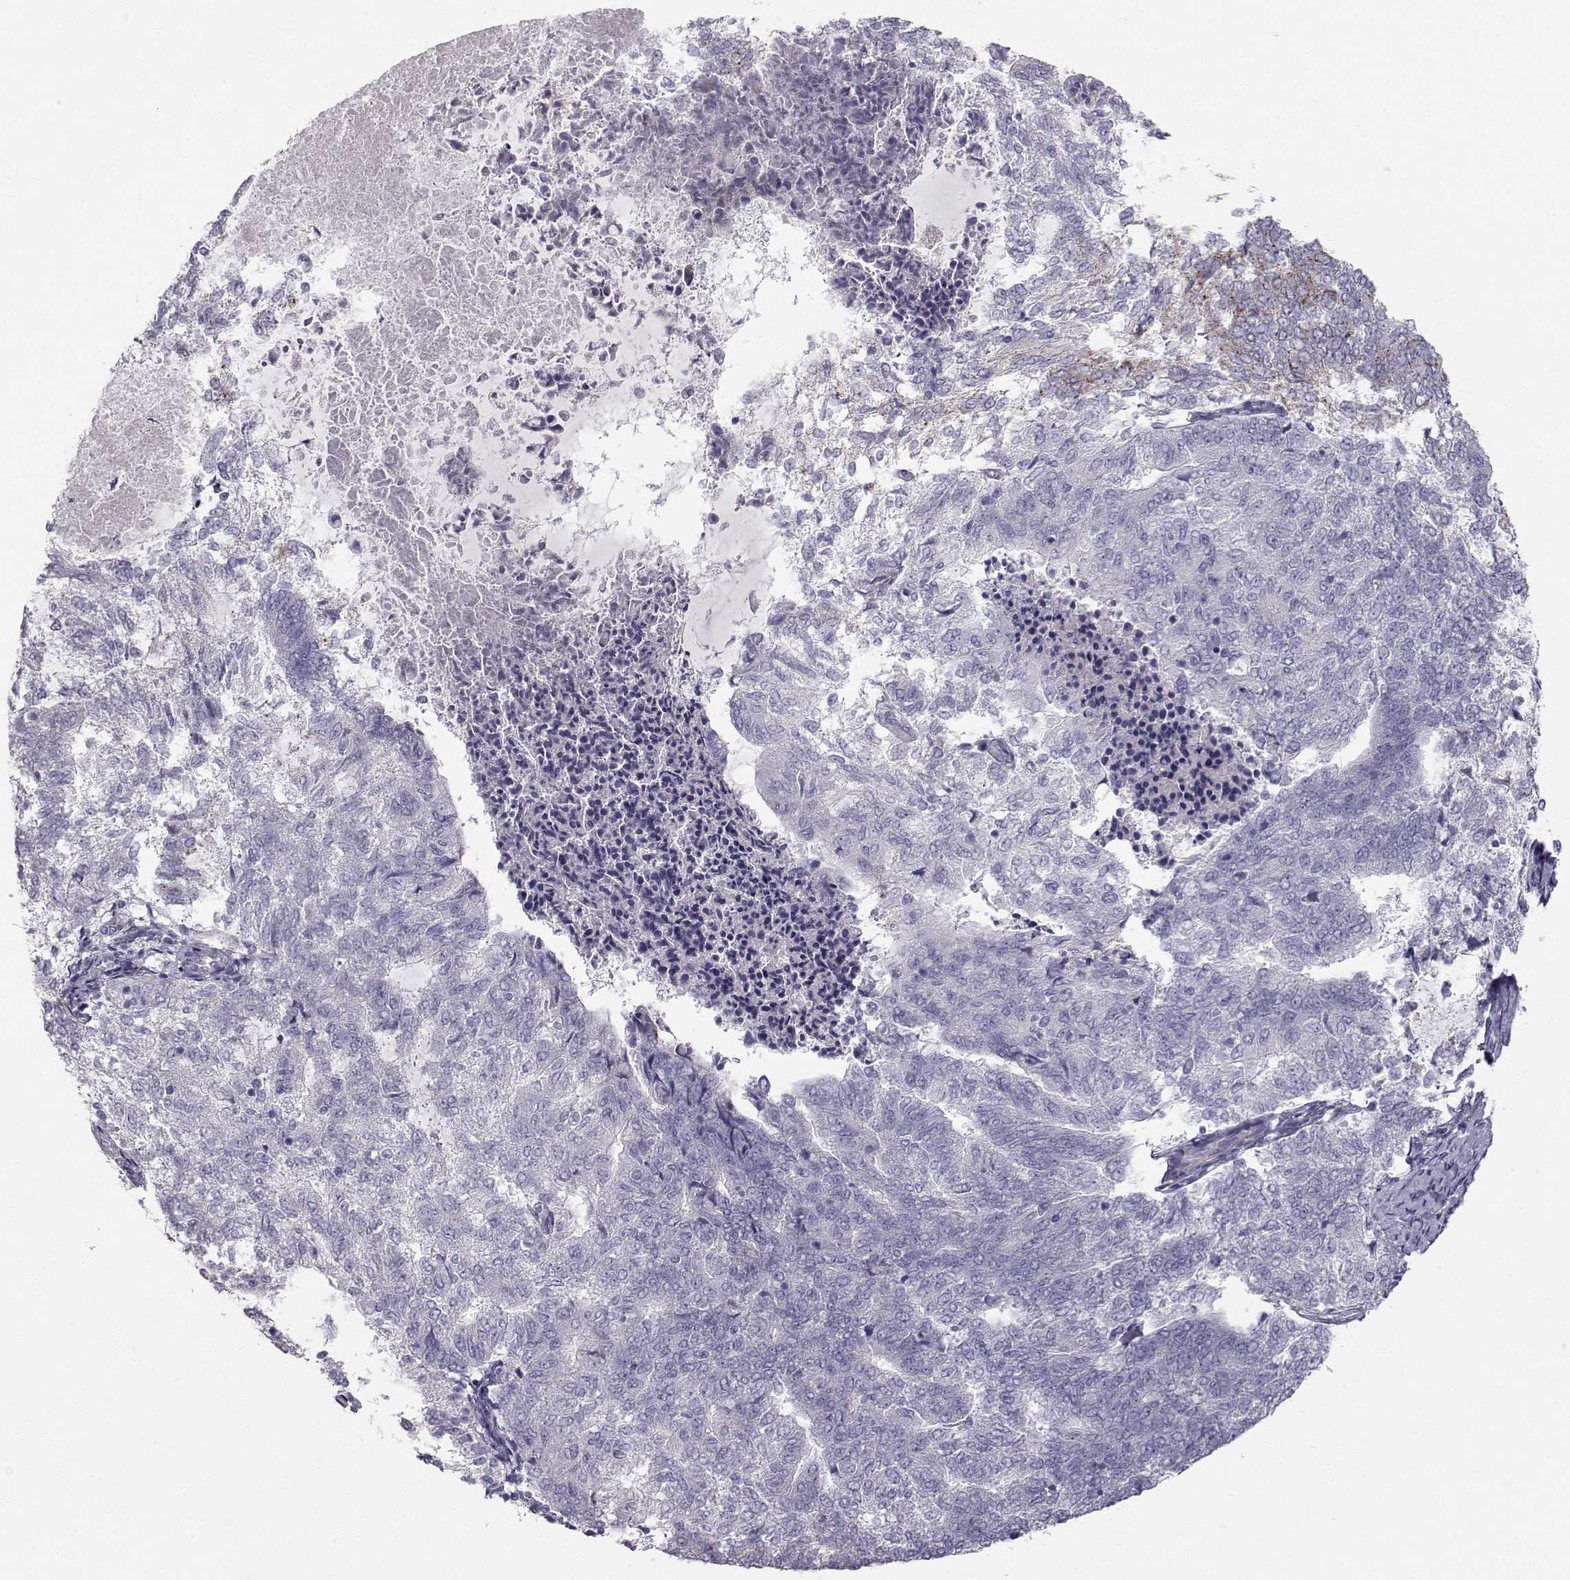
{"staining": {"intensity": "negative", "quantity": "none", "location": "none"}, "tissue": "endometrial cancer", "cell_type": "Tumor cells", "image_type": "cancer", "snomed": [{"axis": "morphology", "description": "Adenocarcinoma, NOS"}, {"axis": "topography", "description": "Endometrium"}], "caption": "This is an immunohistochemistry (IHC) micrograph of human endometrial cancer. There is no positivity in tumor cells.", "gene": "CALCR", "patient": {"sex": "female", "age": 65}}